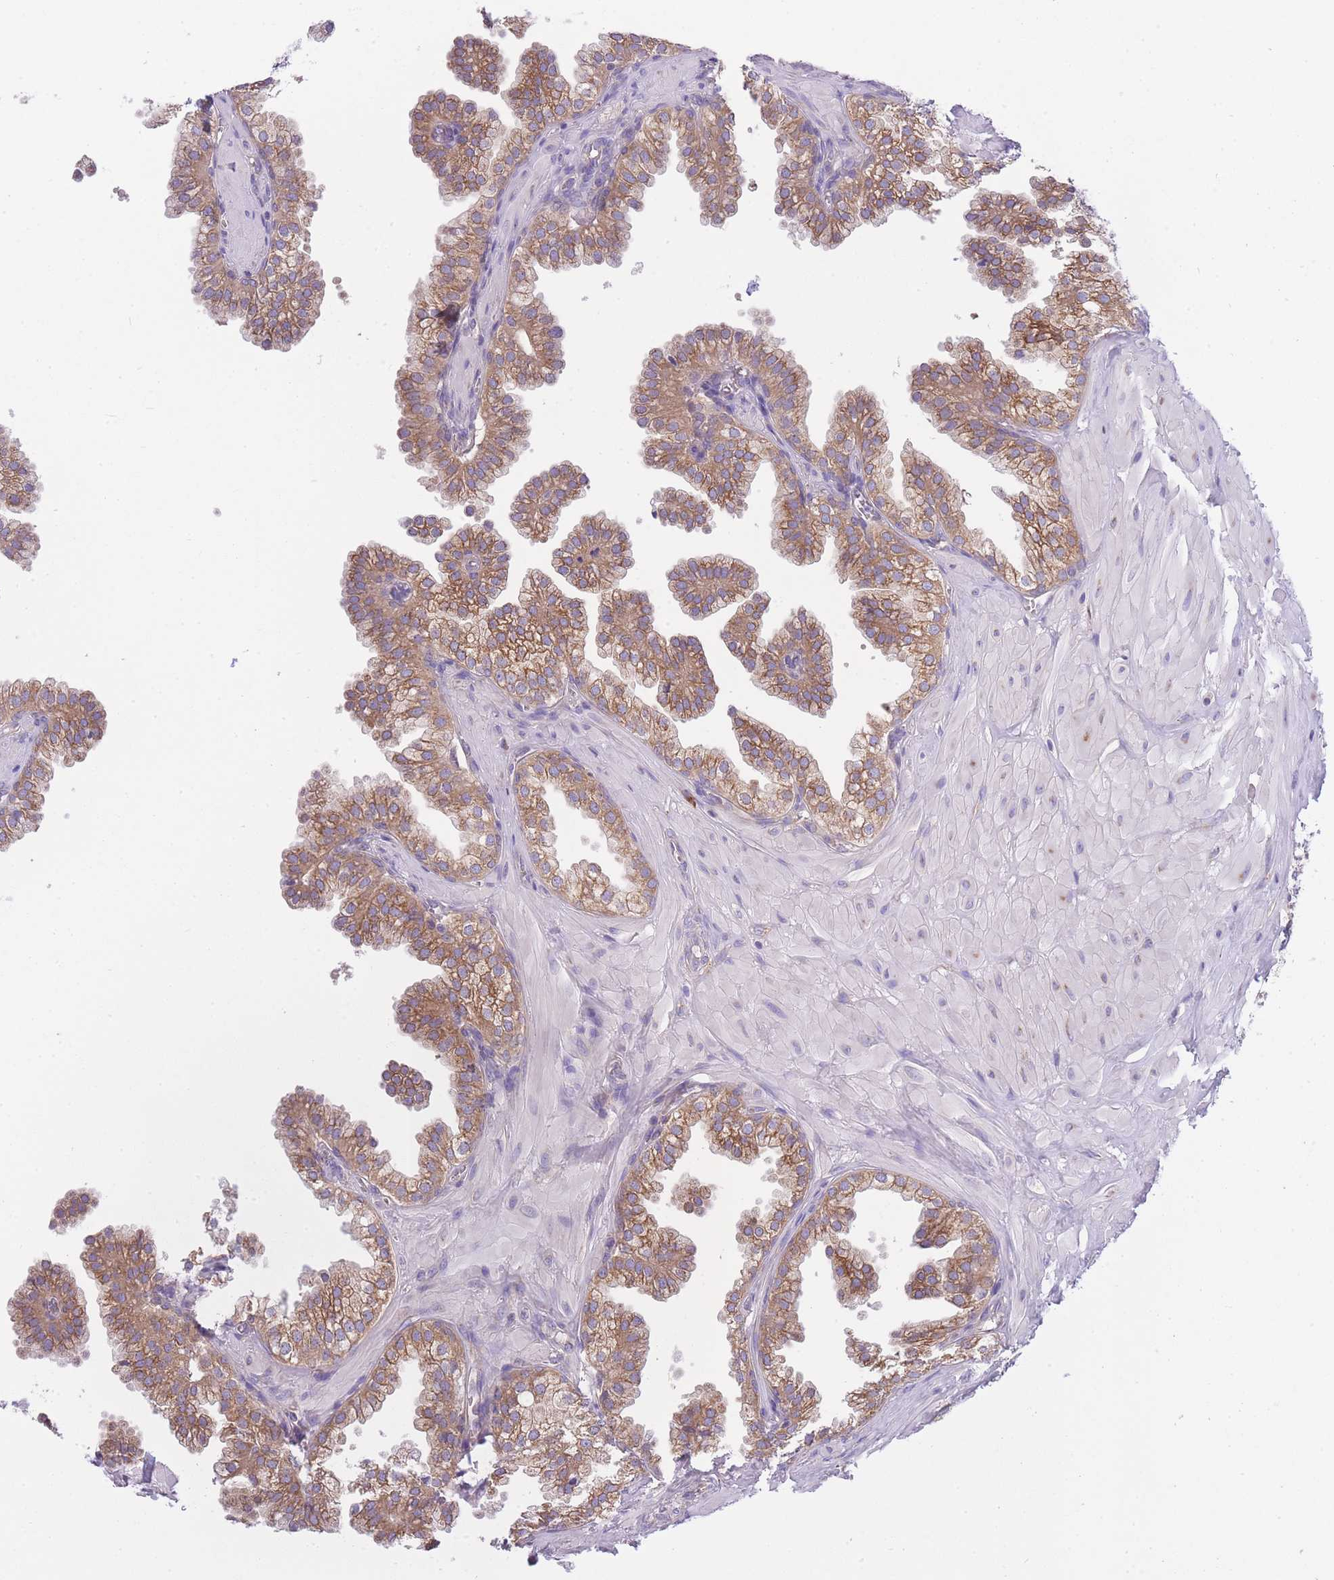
{"staining": {"intensity": "moderate", "quantity": ">75%", "location": "cytoplasmic/membranous"}, "tissue": "prostate", "cell_type": "Glandular cells", "image_type": "normal", "snomed": [{"axis": "morphology", "description": "Normal tissue, NOS"}, {"axis": "topography", "description": "Prostate"}, {"axis": "topography", "description": "Peripheral nerve tissue"}], "caption": "A brown stain highlights moderate cytoplasmic/membranous expression of a protein in glandular cells of normal human prostate. The protein of interest is stained brown, and the nuclei are stained in blue (DAB IHC with brightfield microscopy, high magnification).", "gene": "COPG1", "patient": {"sex": "male", "age": 55}}